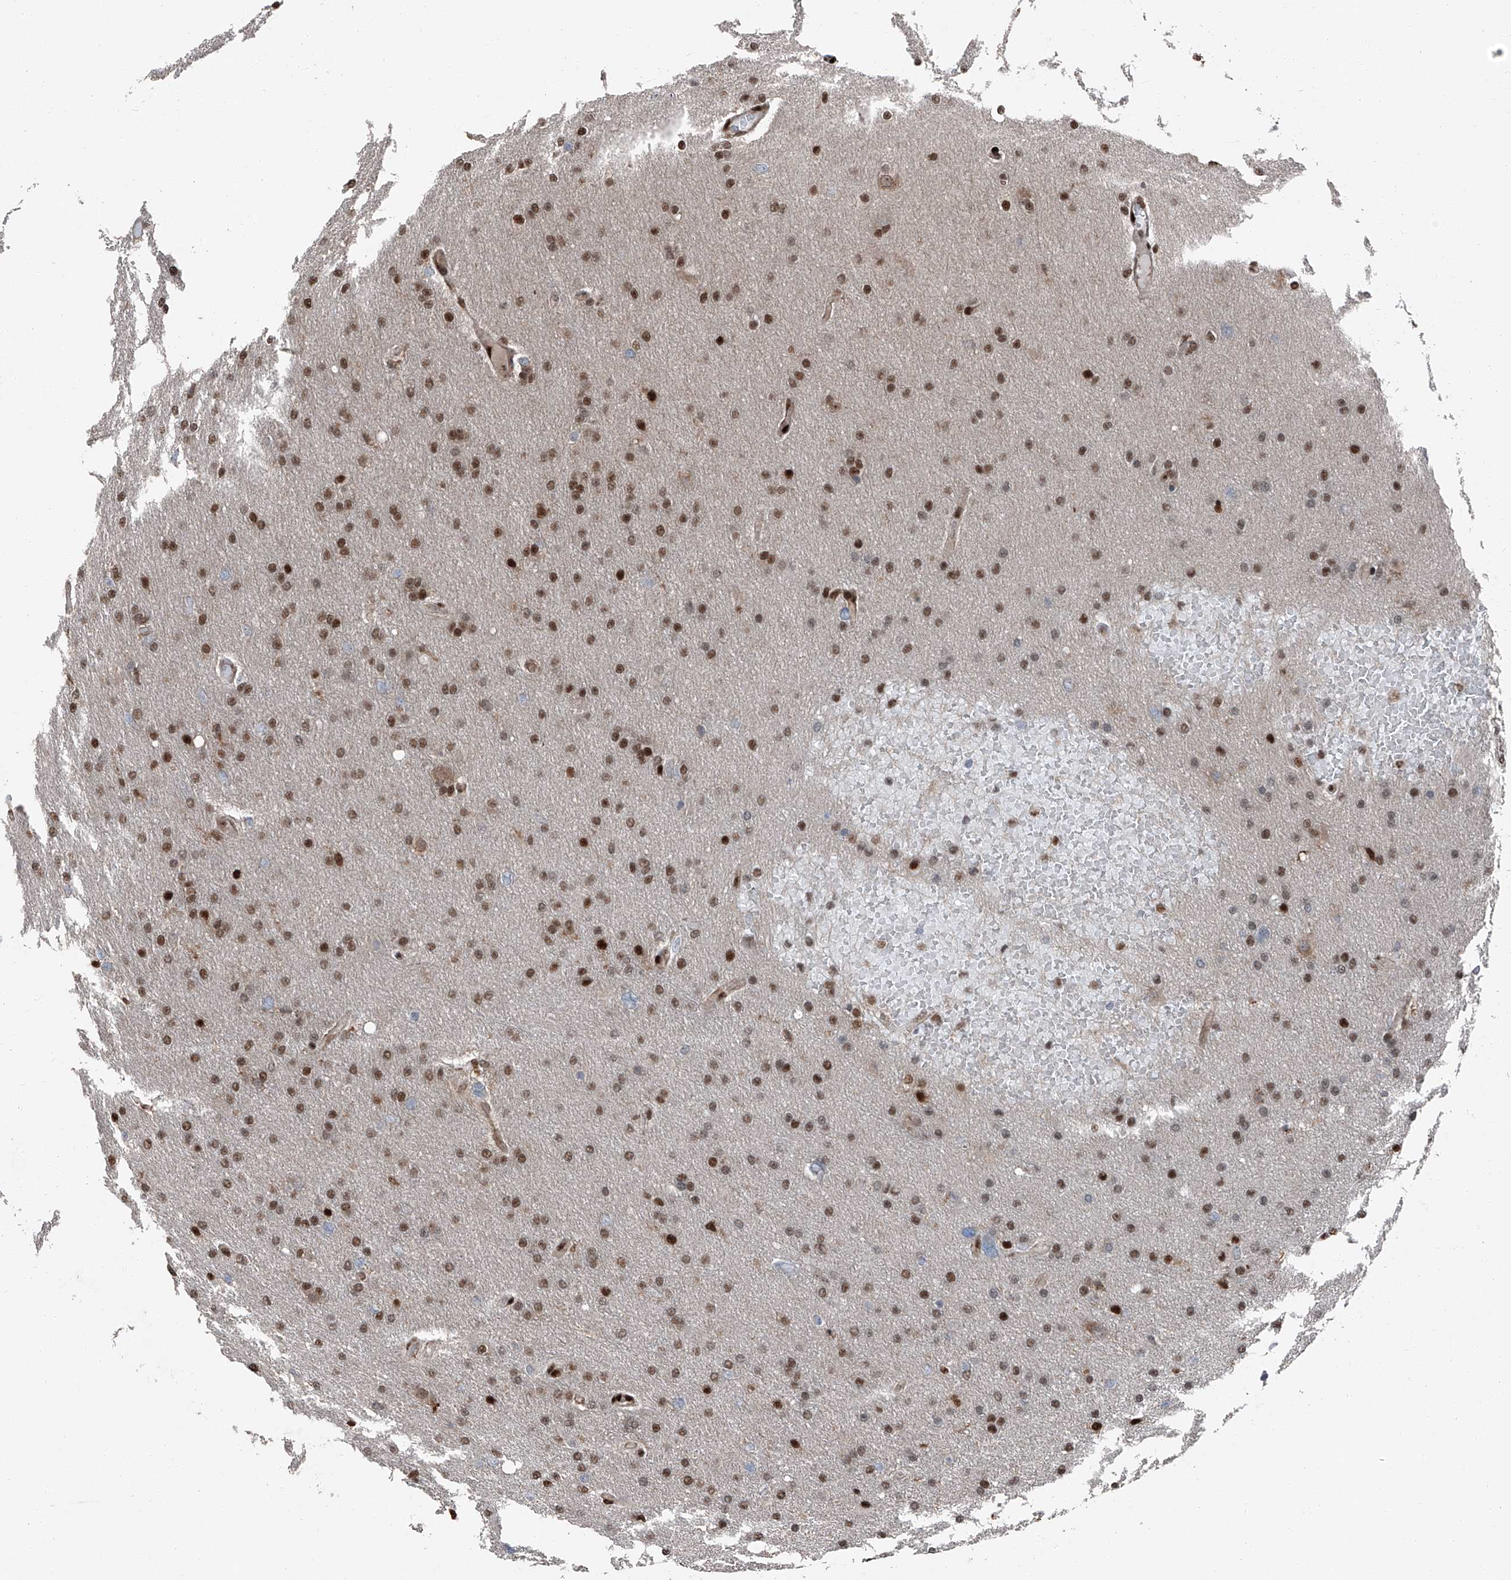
{"staining": {"intensity": "moderate", "quantity": "25%-75%", "location": "nuclear"}, "tissue": "glioma", "cell_type": "Tumor cells", "image_type": "cancer", "snomed": [{"axis": "morphology", "description": "Glioma, malignant, High grade"}, {"axis": "topography", "description": "Cerebral cortex"}], "caption": "Malignant high-grade glioma was stained to show a protein in brown. There is medium levels of moderate nuclear expression in about 25%-75% of tumor cells. (Stains: DAB in brown, nuclei in blue, Microscopy: brightfield microscopy at high magnification).", "gene": "FKBP5", "patient": {"sex": "female", "age": 36}}